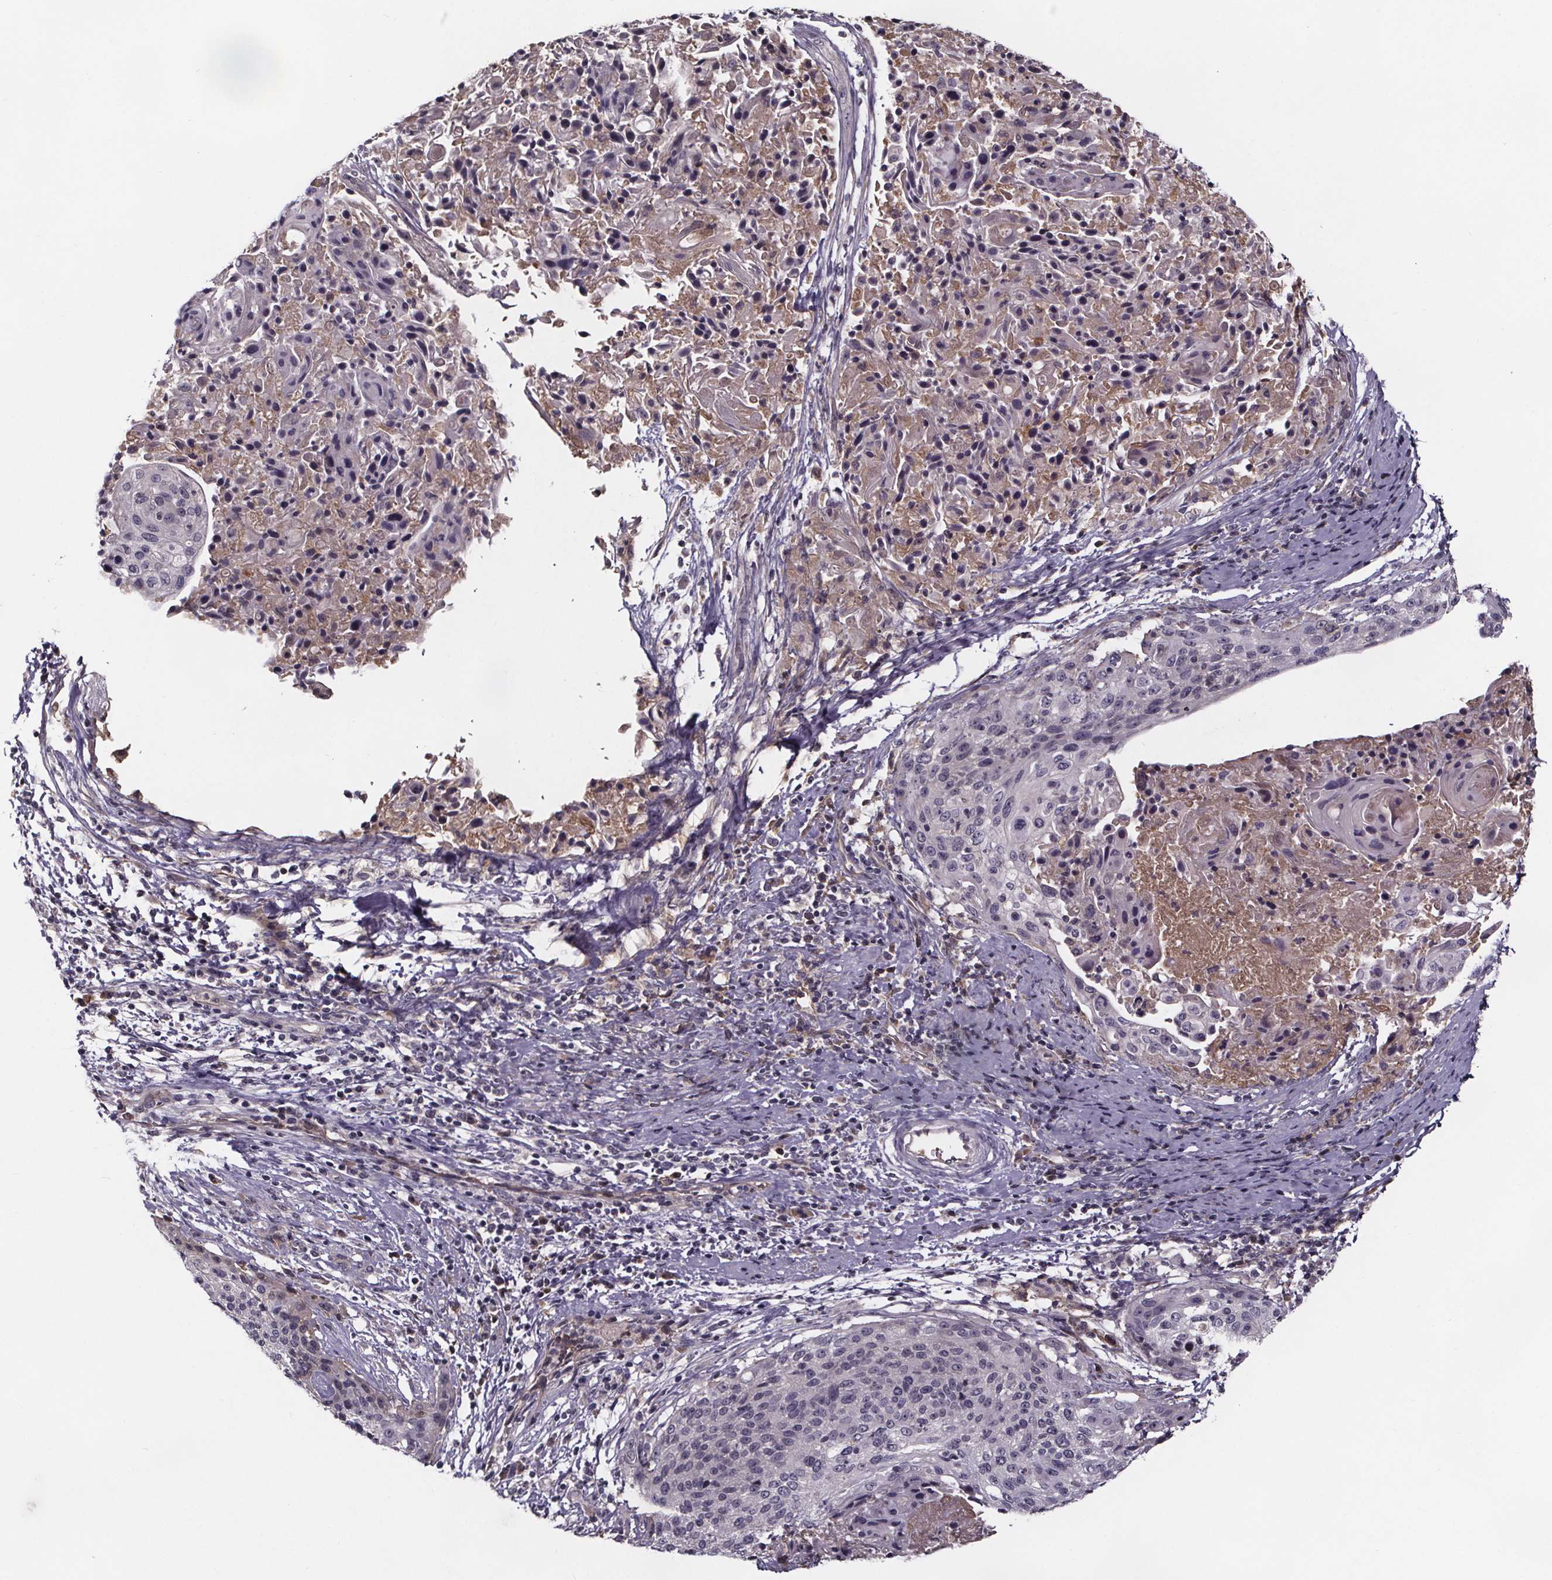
{"staining": {"intensity": "negative", "quantity": "none", "location": "none"}, "tissue": "cervical cancer", "cell_type": "Tumor cells", "image_type": "cancer", "snomed": [{"axis": "morphology", "description": "Squamous cell carcinoma, NOS"}, {"axis": "topography", "description": "Cervix"}], "caption": "Immunohistochemical staining of cervical cancer (squamous cell carcinoma) reveals no significant staining in tumor cells.", "gene": "NPHP4", "patient": {"sex": "female", "age": 31}}